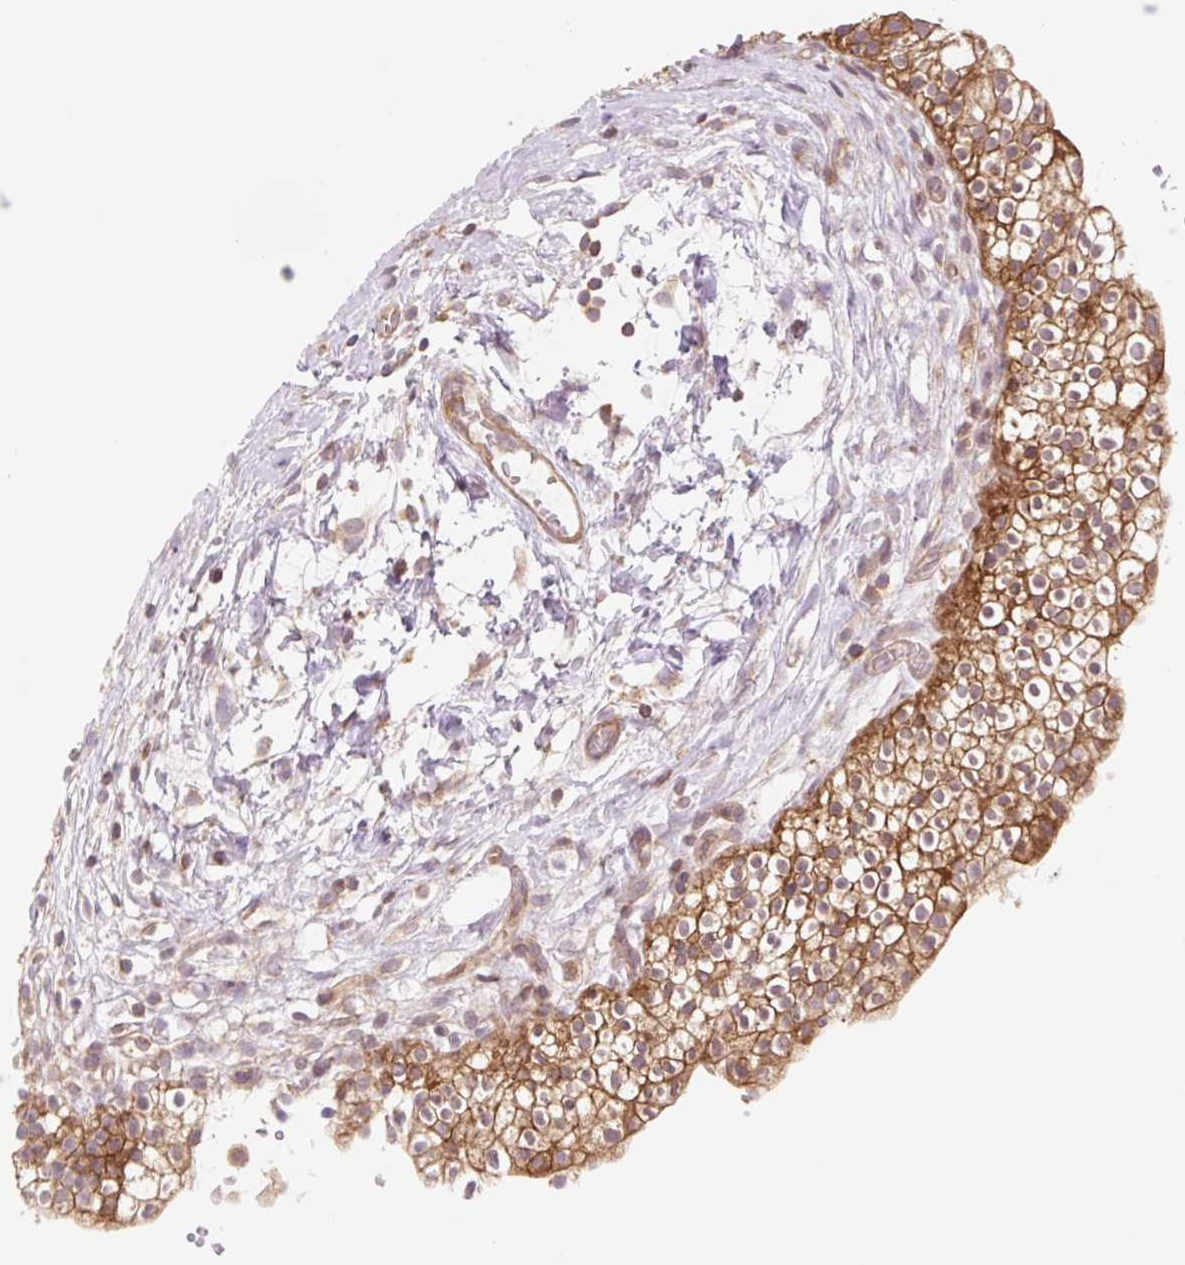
{"staining": {"intensity": "strong", "quantity": ">75%", "location": "cytoplasmic/membranous"}, "tissue": "urinary bladder", "cell_type": "Urothelial cells", "image_type": "normal", "snomed": [{"axis": "morphology", "description": "Normal tissue, NOS"}, {"axis": "topography", "description": "Urinary bladder"}, {"axis": "topography", "description": "Peripheral nerve tissue"}], "caption": "The immunohistochemical stain highlights strong cytoplasmic/membranous staining in urothelial cells of normal urinary bladder.", "gene": "VPS4A", "patient": {"sex": "male", "age": 55}}